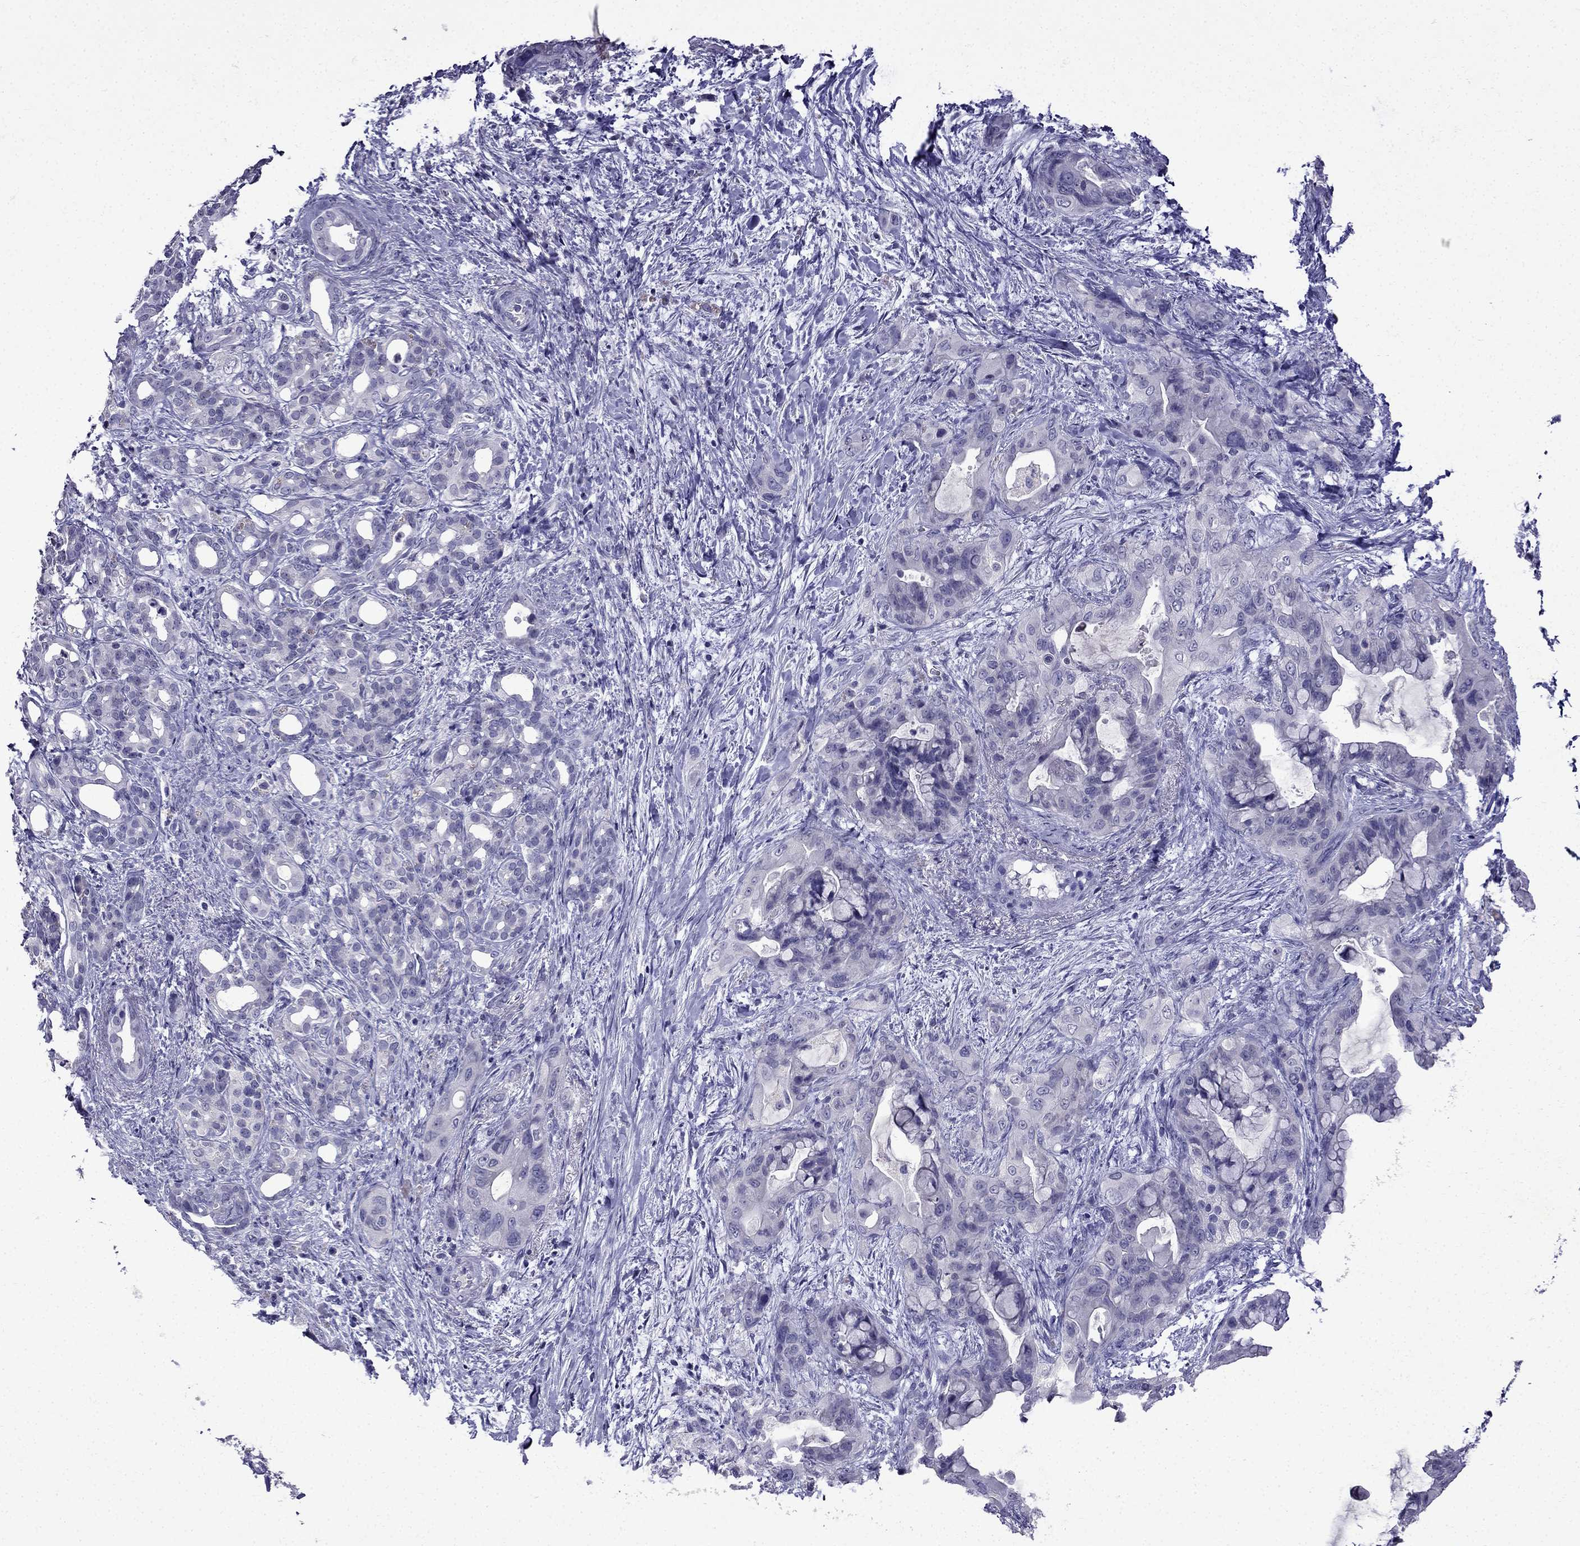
{"staining": {"intensity": "negative", "quantity": "none", "location": "none"}, "tissue": "pancreatic cancer", "cell_type": "Tumor cells", "image_type": "cancer", "snomed": [{"axis": "morphology", "description": "Adenocarcinoma, NOS"}, {"axis": "topography", "description": "Pancreas"}], "caption": "High power microscopy image of an IHC image of pancreatic cancer (adenocarcinoma), revealing no significant staining in tumor cells.", "gene": "DNAH17", "patient": {"sex": "male", "age": 71}}